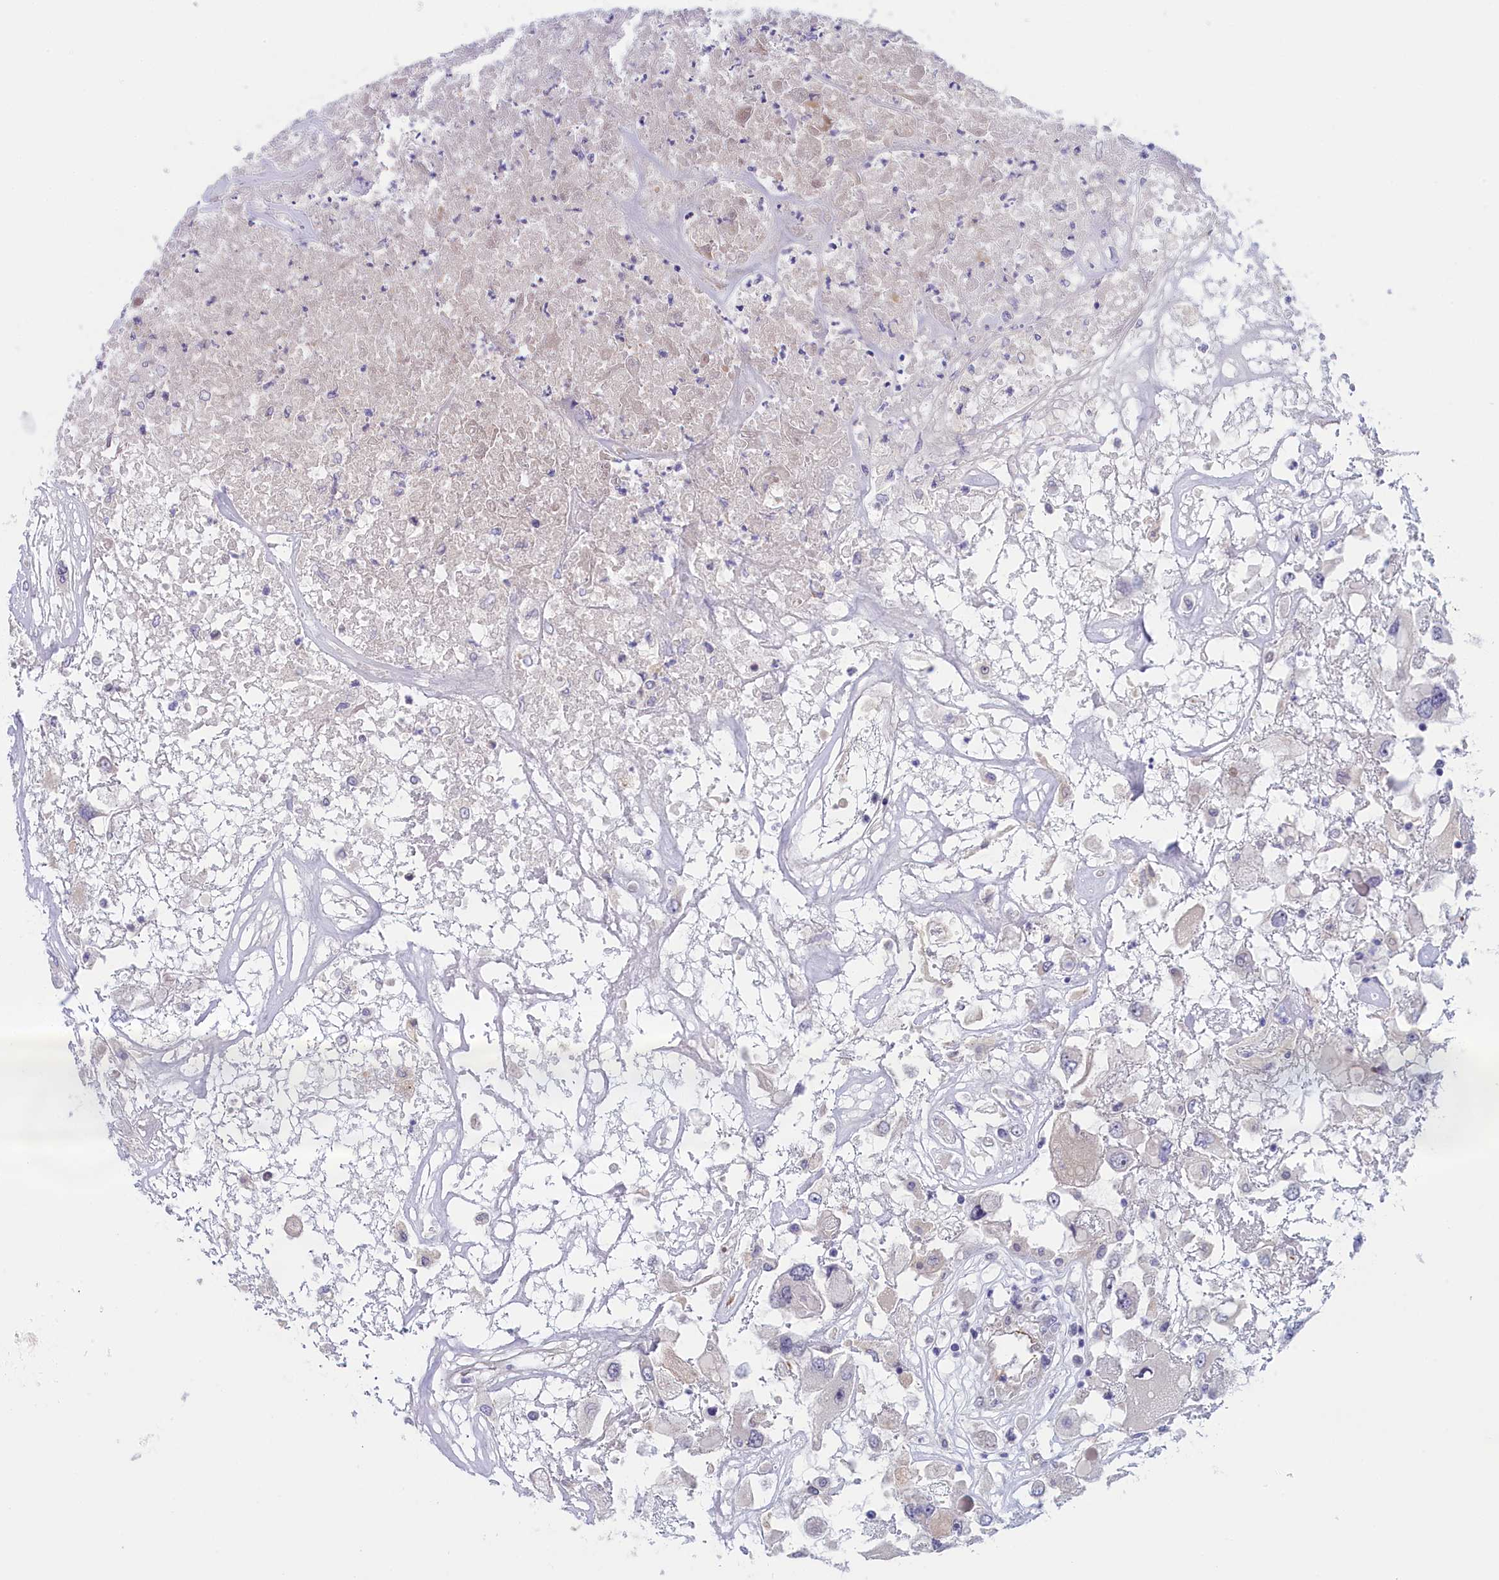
{"staining": {"intensity": "negative", "quantity": "none", "location": "none"}, "tissue": "renal cancer", "cell_type": "Tumor cells", "image_type": "cancer", "snomed": [{"axis": "morphology", "description": "Adenocarcinoma, NOS"}, {"axis": "topography", "description": "Kidney"}], "caption": "Immunohistochemistry (IHC) photomicrograph of neoplastic tissue: human adenocarcinoma (renal) stained with DAB (3,3'-diaminobenzidine) shows no significant protein staining in tumor cells.", "gene": "IGFALS", "patient": {"sex": "female", "age": 52}}